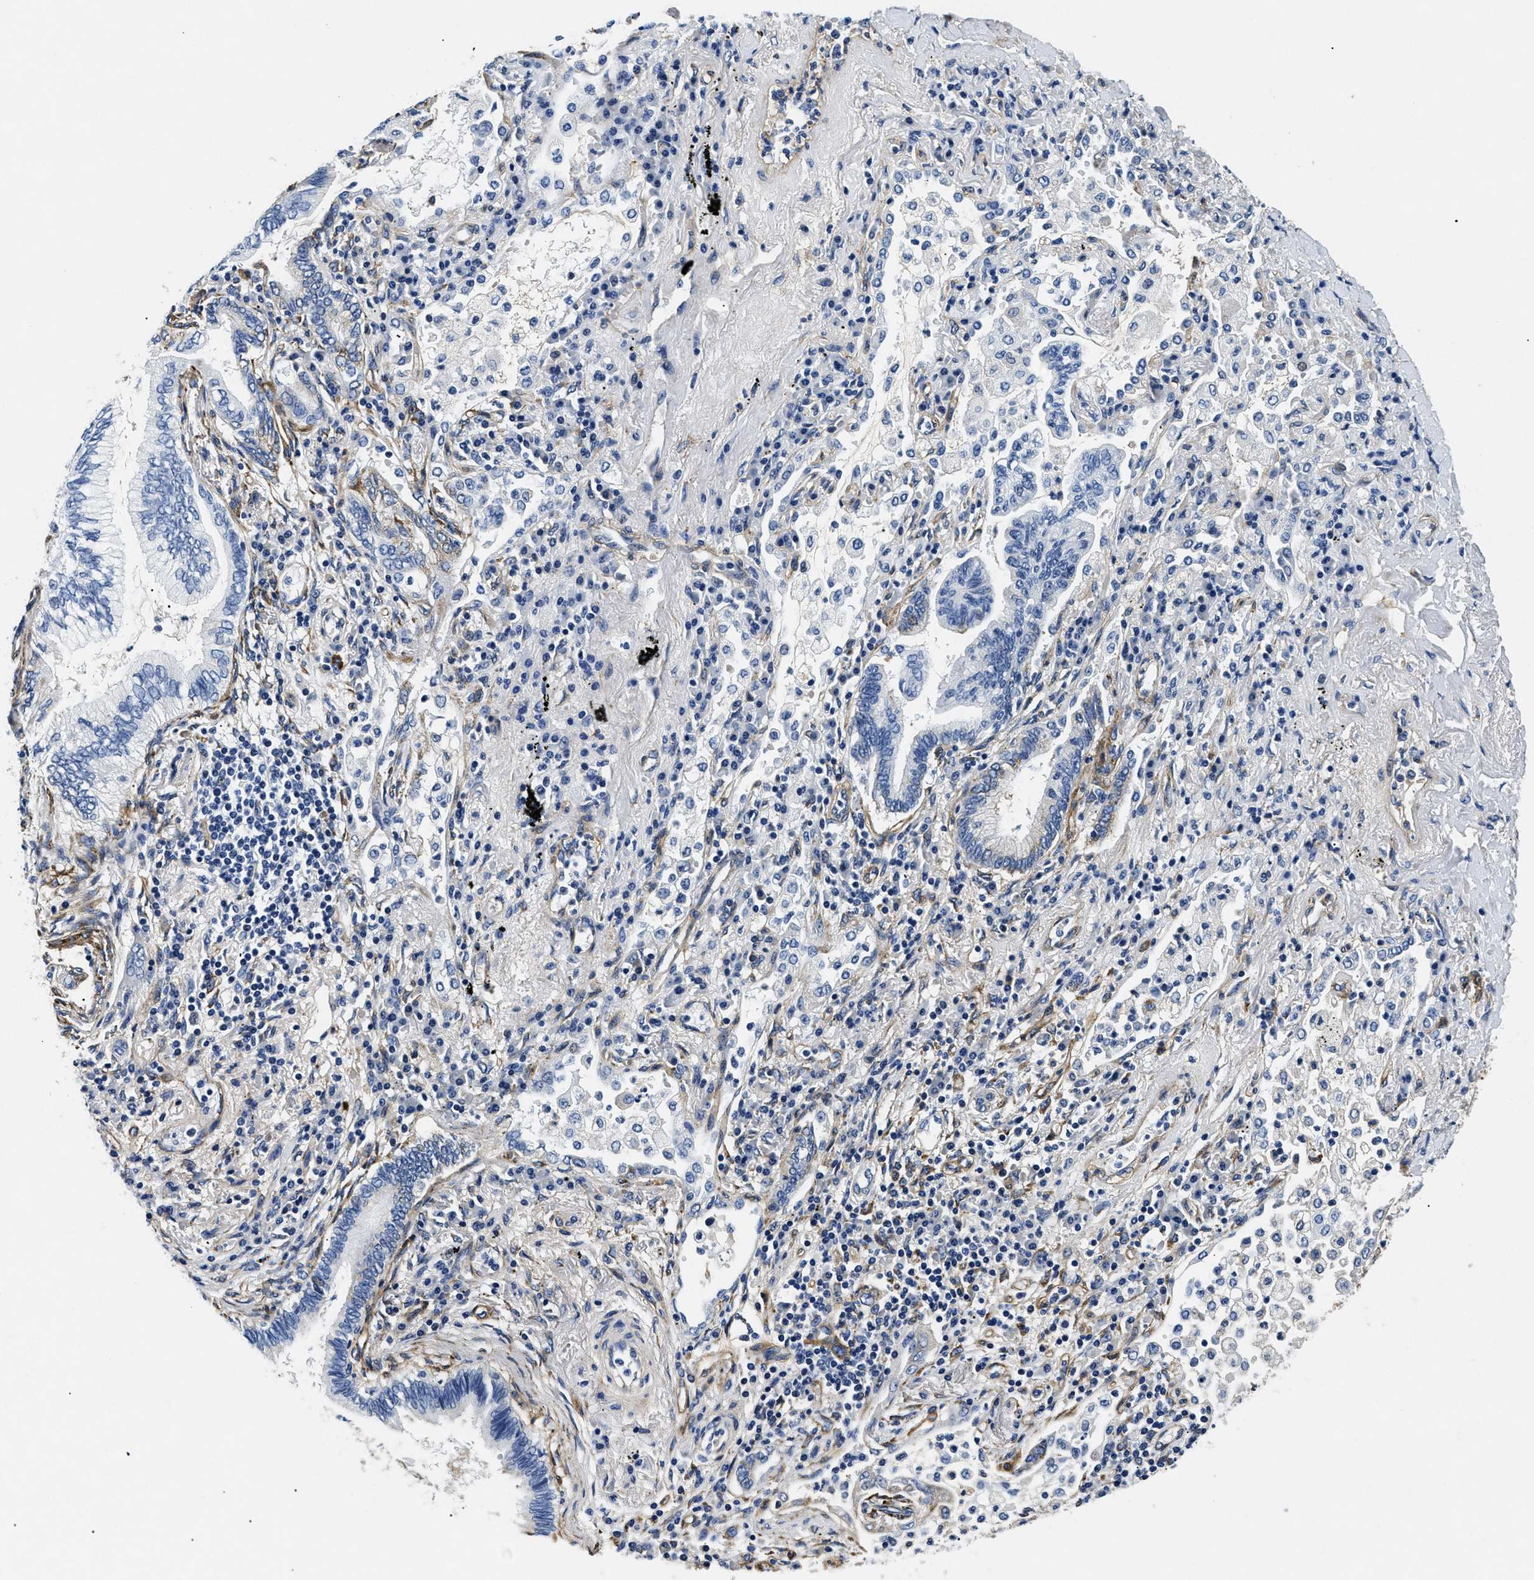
{"staining": {"intensity": "negative", "quantity": "none", "location": "none"}, "tissue": "lung cancer", "cell_type": "Tumor cells", "image_type": "cancer", "snomed": [{"axis": "morphology", "description": "Normal tissue, NOS"}, {"axis": "morphology", "description": "Adenocarcinoma, NOS"}, {"axis": "topography", "description": "Bronchus"}, {"axis": "topography", "description": "Lung"}], "caption": "Immunohistochemistry histopathology image of lung adenocarcinoma stained for a protein (brown), which displays no expression in tumor cells.", "gene": "LAMA3", "patient": {"sex": "female", "age": 70}}